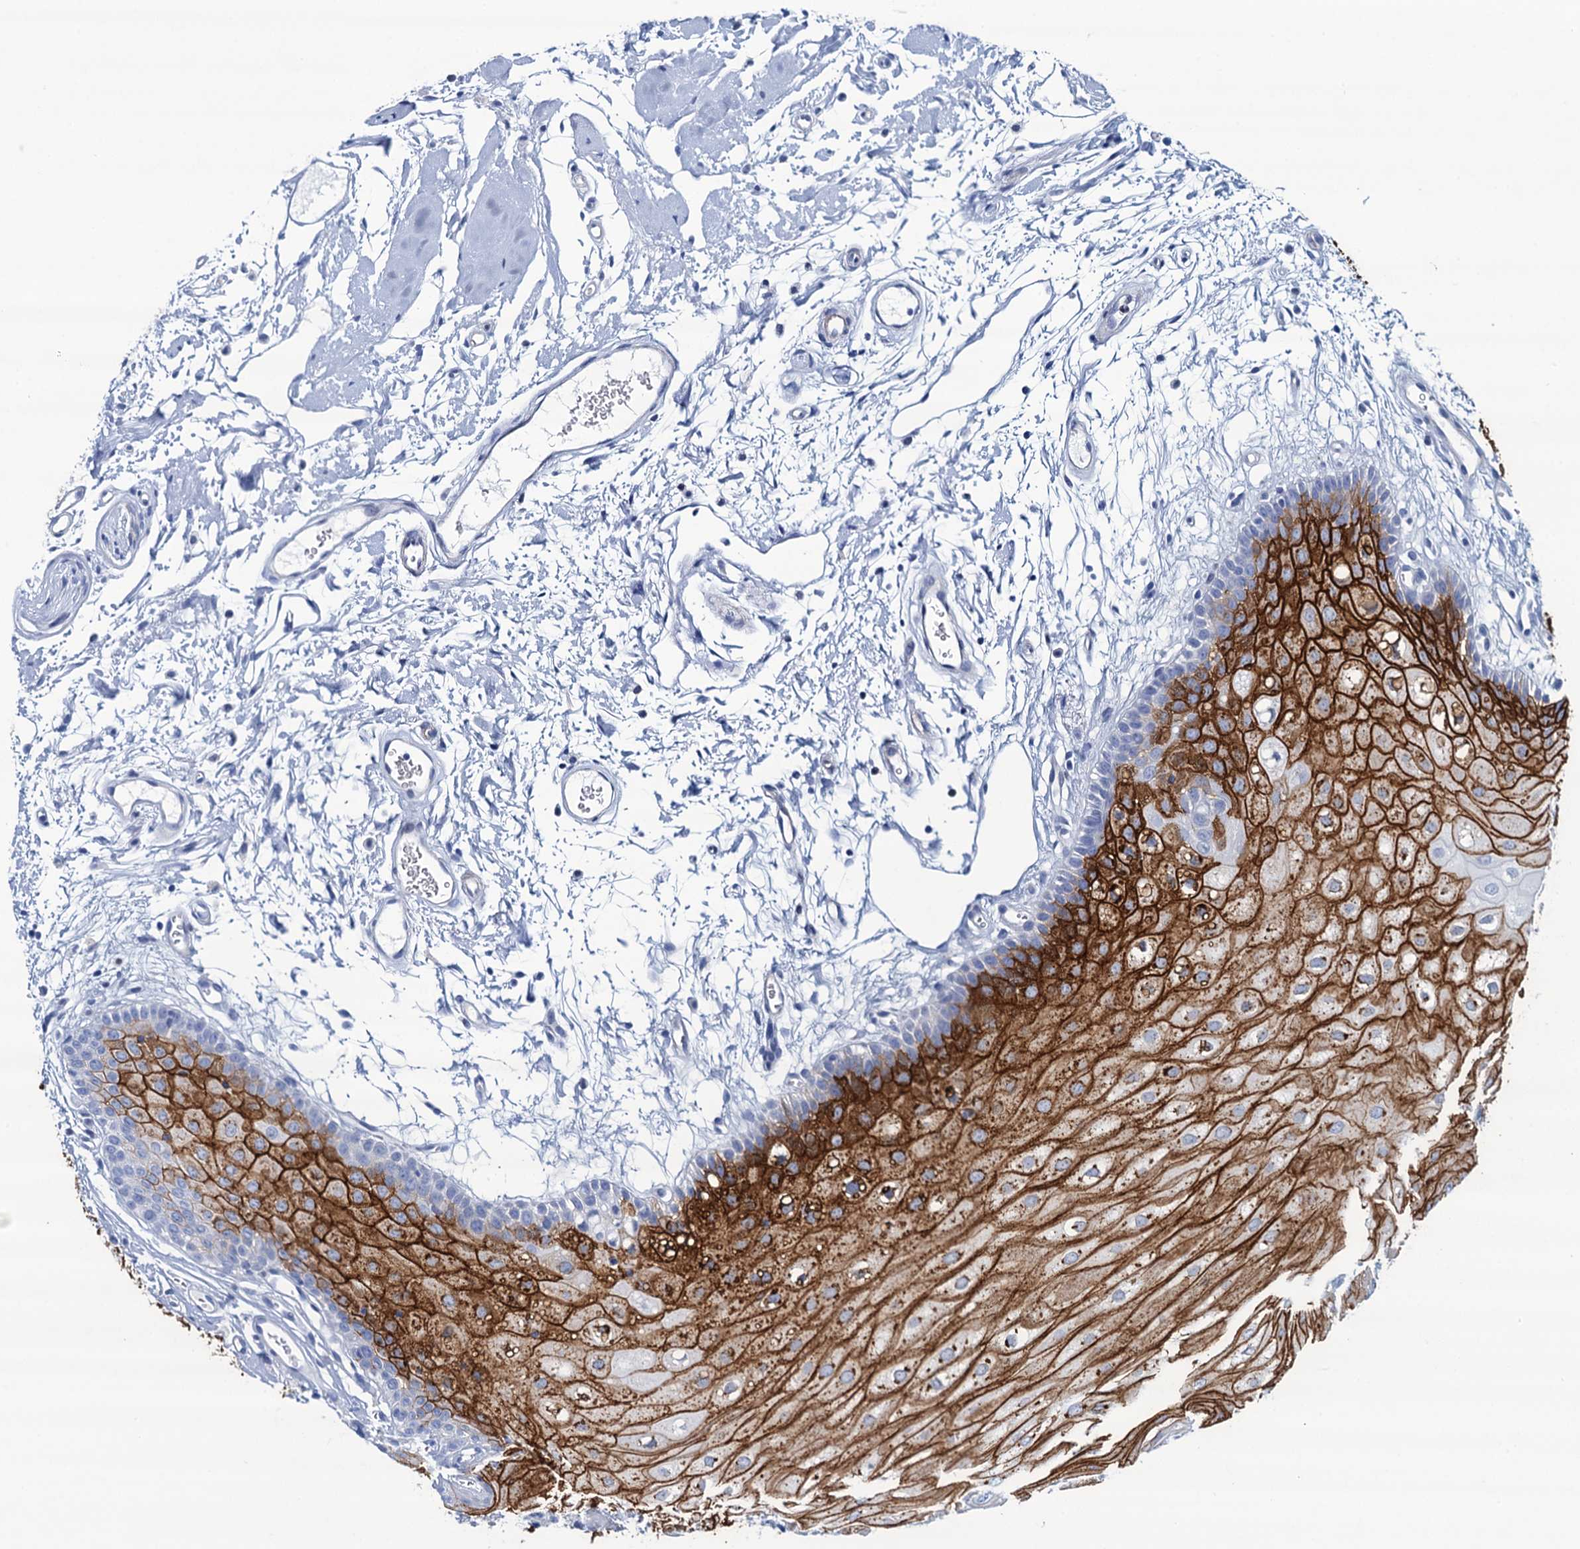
{"staining": {"intensity": "strong", "quantity": "25%-75%", "location": "cytoplasmic/membranous"}, "tissue": "oral mucosa", "cell_type": "Squamous epithelial cells", "image_type": "normal", "snomed": [{"axis": "morphology", "description": "Normal tissue, NOS"}, {"axis": "topography", "description": "Oral tissue"}, {"axis": "topography", "description": "Tounge, NOS"}], "caption": "This is an image of immunohistochemistry (IHC) staining of benign oral mucosa, which shows strong staining in the cytoplasmic/membranous of squamous epithelial cells.", "gene": "RHCG", "patient": {"sex": "female", "age": 73}}